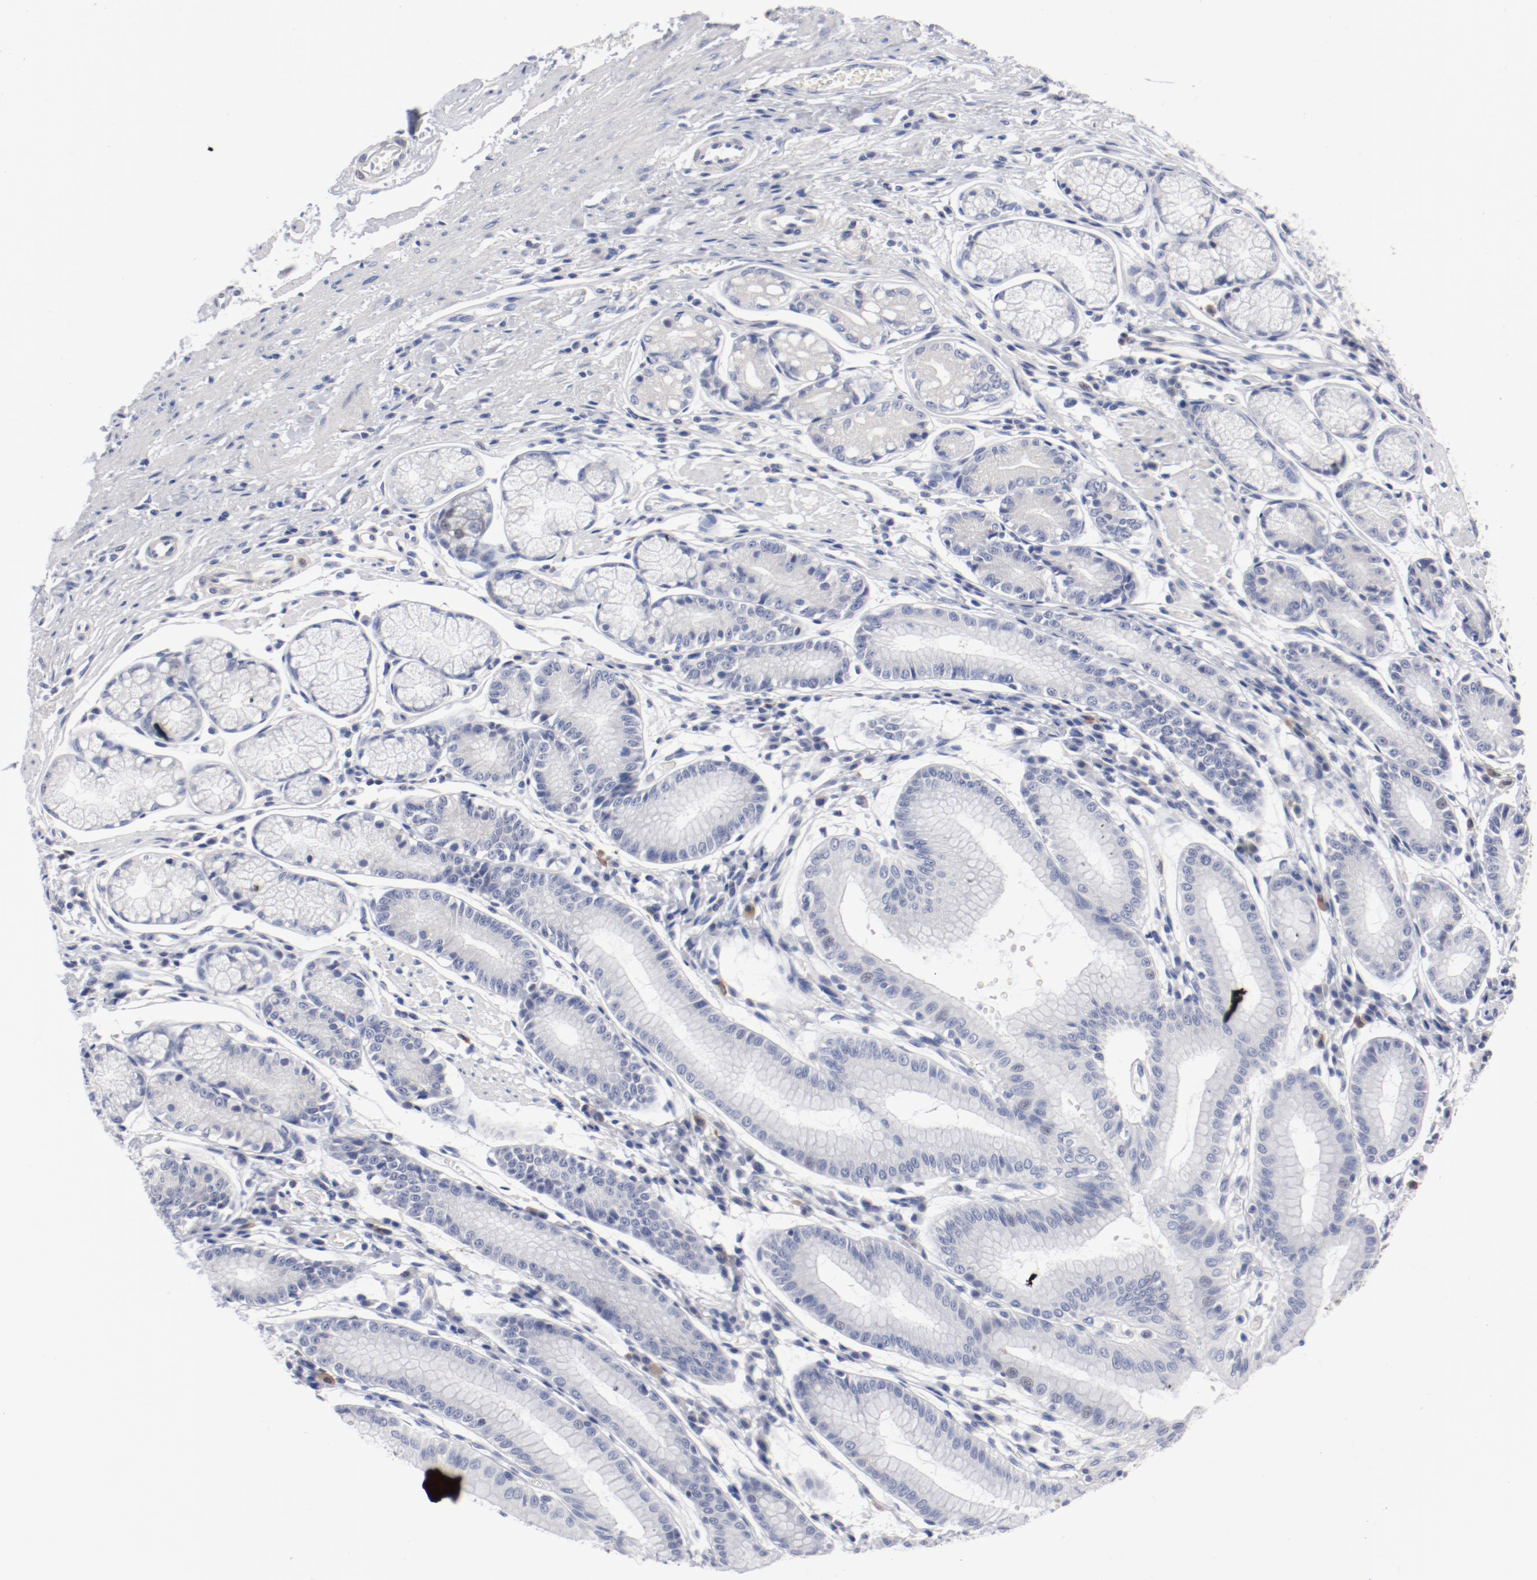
{"staining": {"intensity": "negative", "quantity": "none", "location": "none"}, "tissue": "stomach", "cell_type": "Glandular cells", "image_type": "normal", "snomed": [{"axis": "morphology", "description": "Normal tissue, NOS"}, {"axis": "morphology", "description": "Inflammation, NOS"}, {"axis": "topography", "description": "Stomach, lower"}], "caption": "Immunohistochemical staining of normal stomach exhibits no significant expression in glandular cells. (DAB (3,3'-diaminobenzidine) immunohistochemistry, high magnification).", "gene": "KCNK13", "patient": {"sex": "male", "age": 59}}